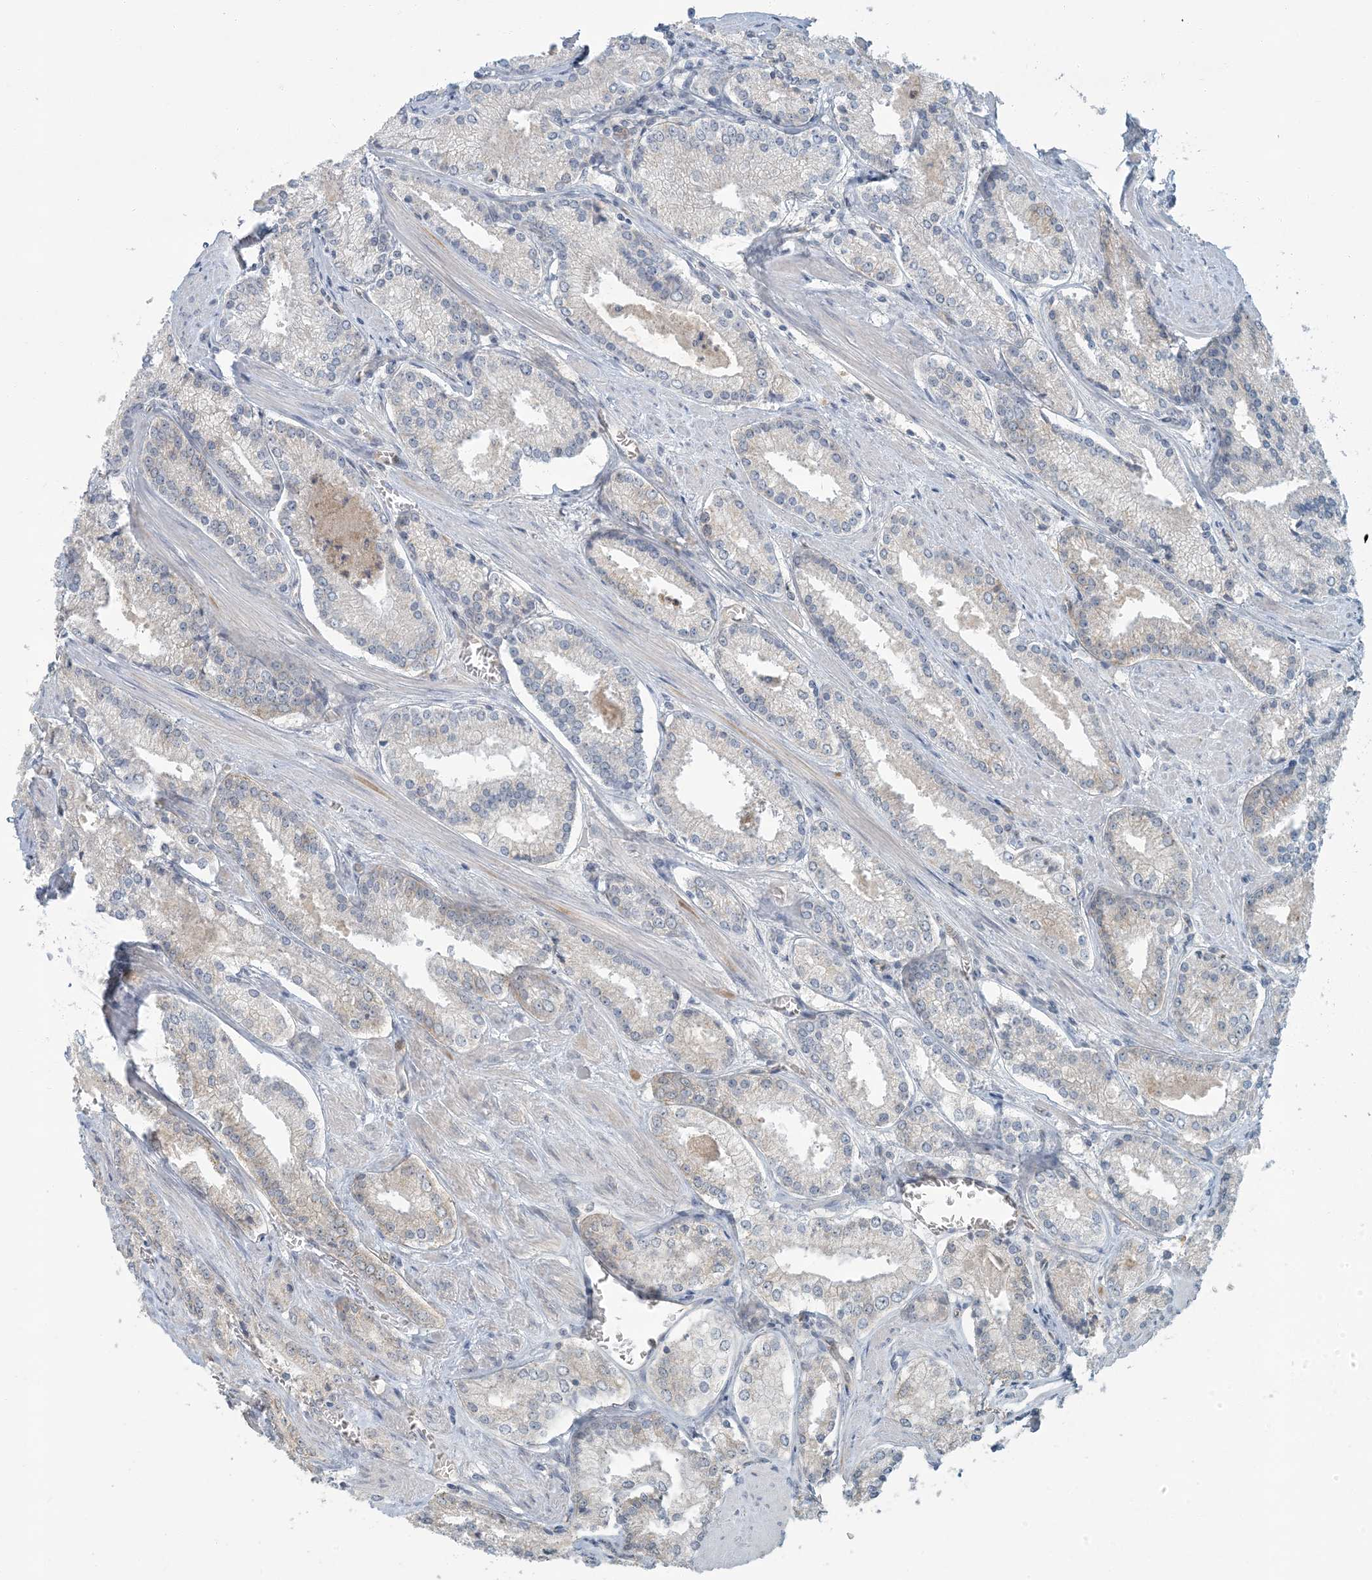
{"staining": {"intensity": "negative", "quantity": "none", "location": "none"}, "tissue": "prostate cancer", "cell_type": "Tumor cells", "image_type": "cancer", "snomed": [{"axis": "morphology", "description": "Adenocarcinoma, Low grade"}, {"axis": "topography", "description": "Prostate"}], "caption": "Tumor cells show no significant protein positivity in prostate adenocarcinoma (low-grade). Nuclei are stained in blue.", "gene": "EPHA4", "patient": {"sex": "male", "age": 54}}